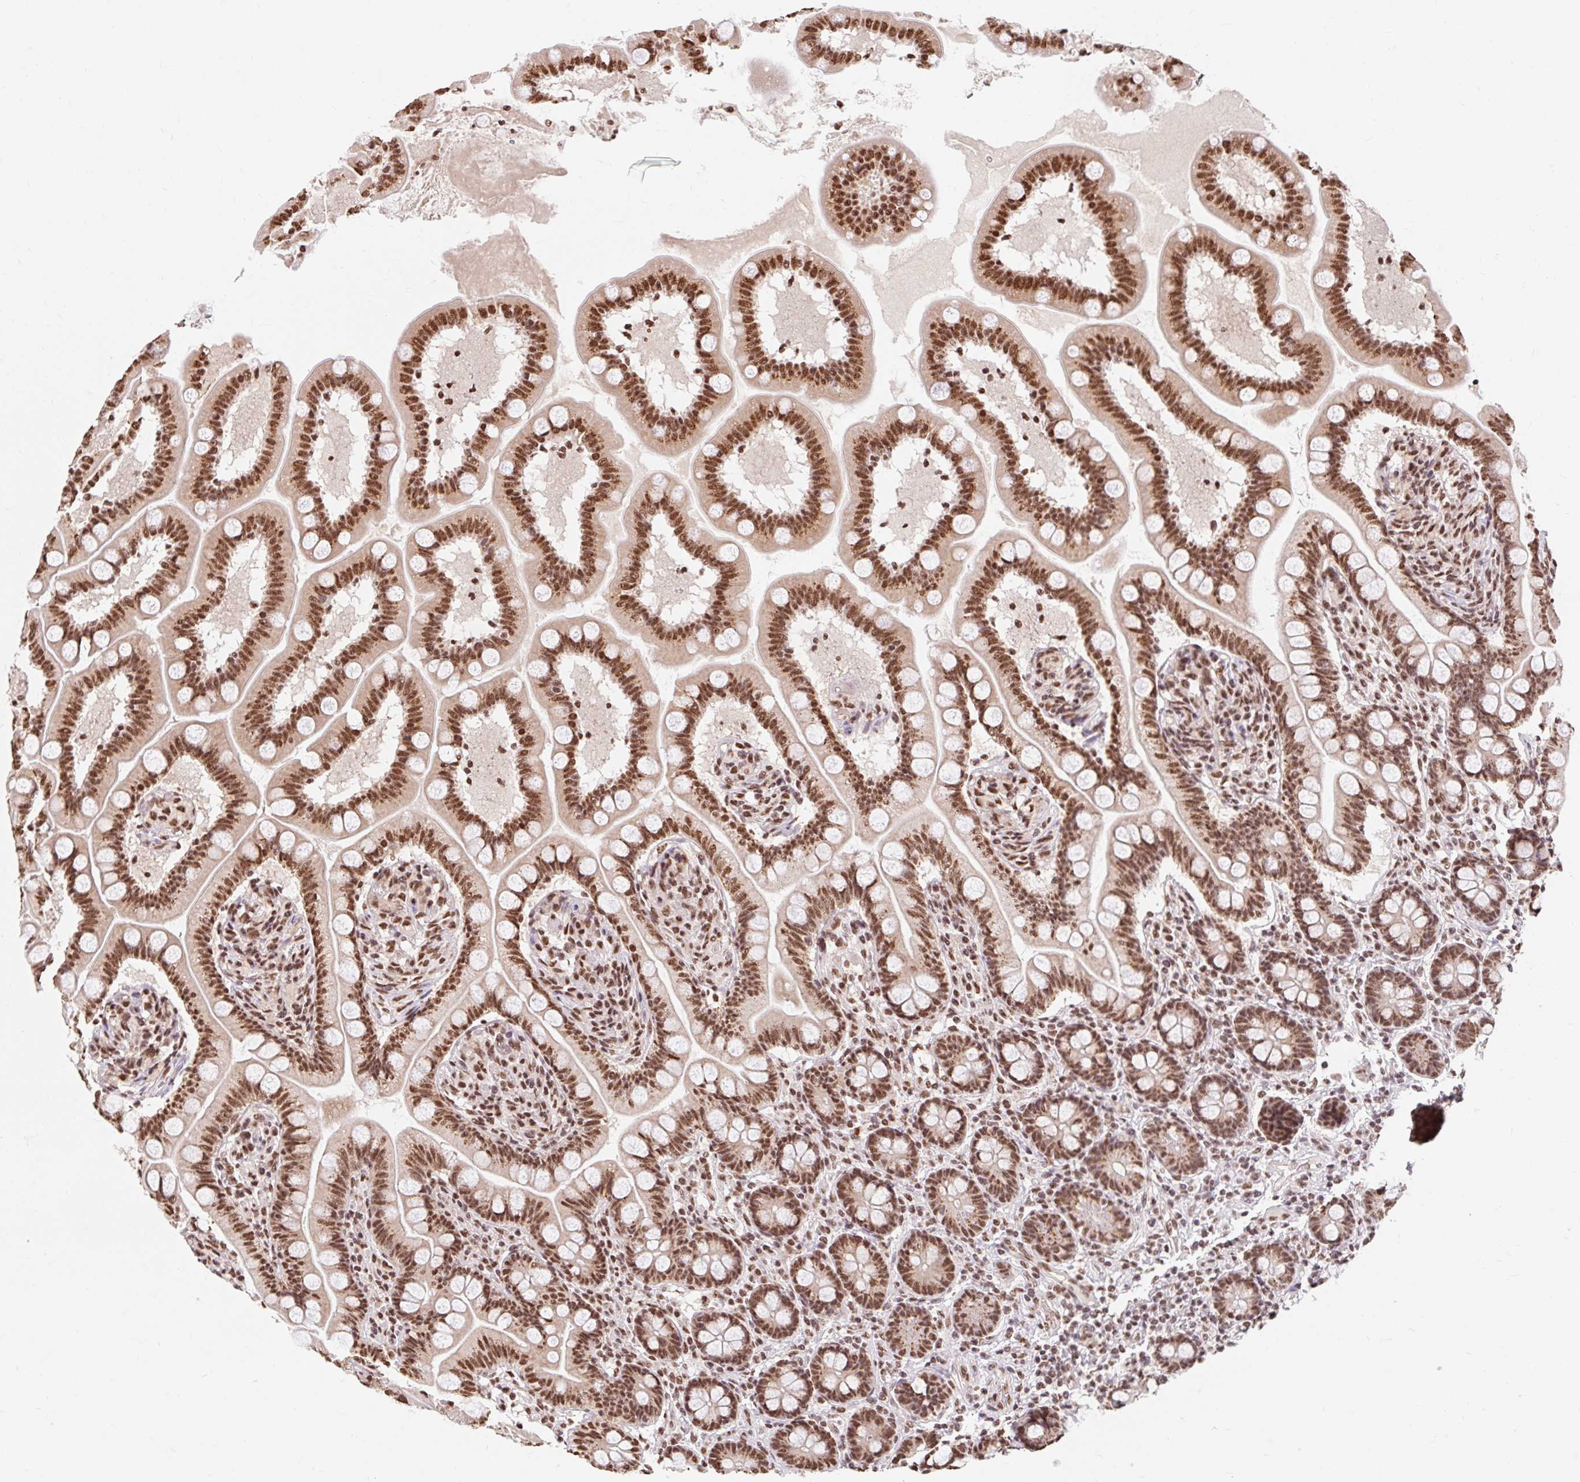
{"staining": {"intensity": "strong", "quantity": ">75%", "location": "nuclear"}, "tissue": "small intestine", "cell_type": "Glandular cells", "image_type": "normal", "snomed": [{"axis": "morphology", "description": "Normal tissue, NOS"}, {"axis": "topography", "description": "Small intestine"}], "caption": "This is a micrograph of IHC staining of unremarkable small intestine, which shows strong positivity in the nuclear of glandular cells.", "gene": "BICRA", "patient": {"sex": "female", "age": 64}}